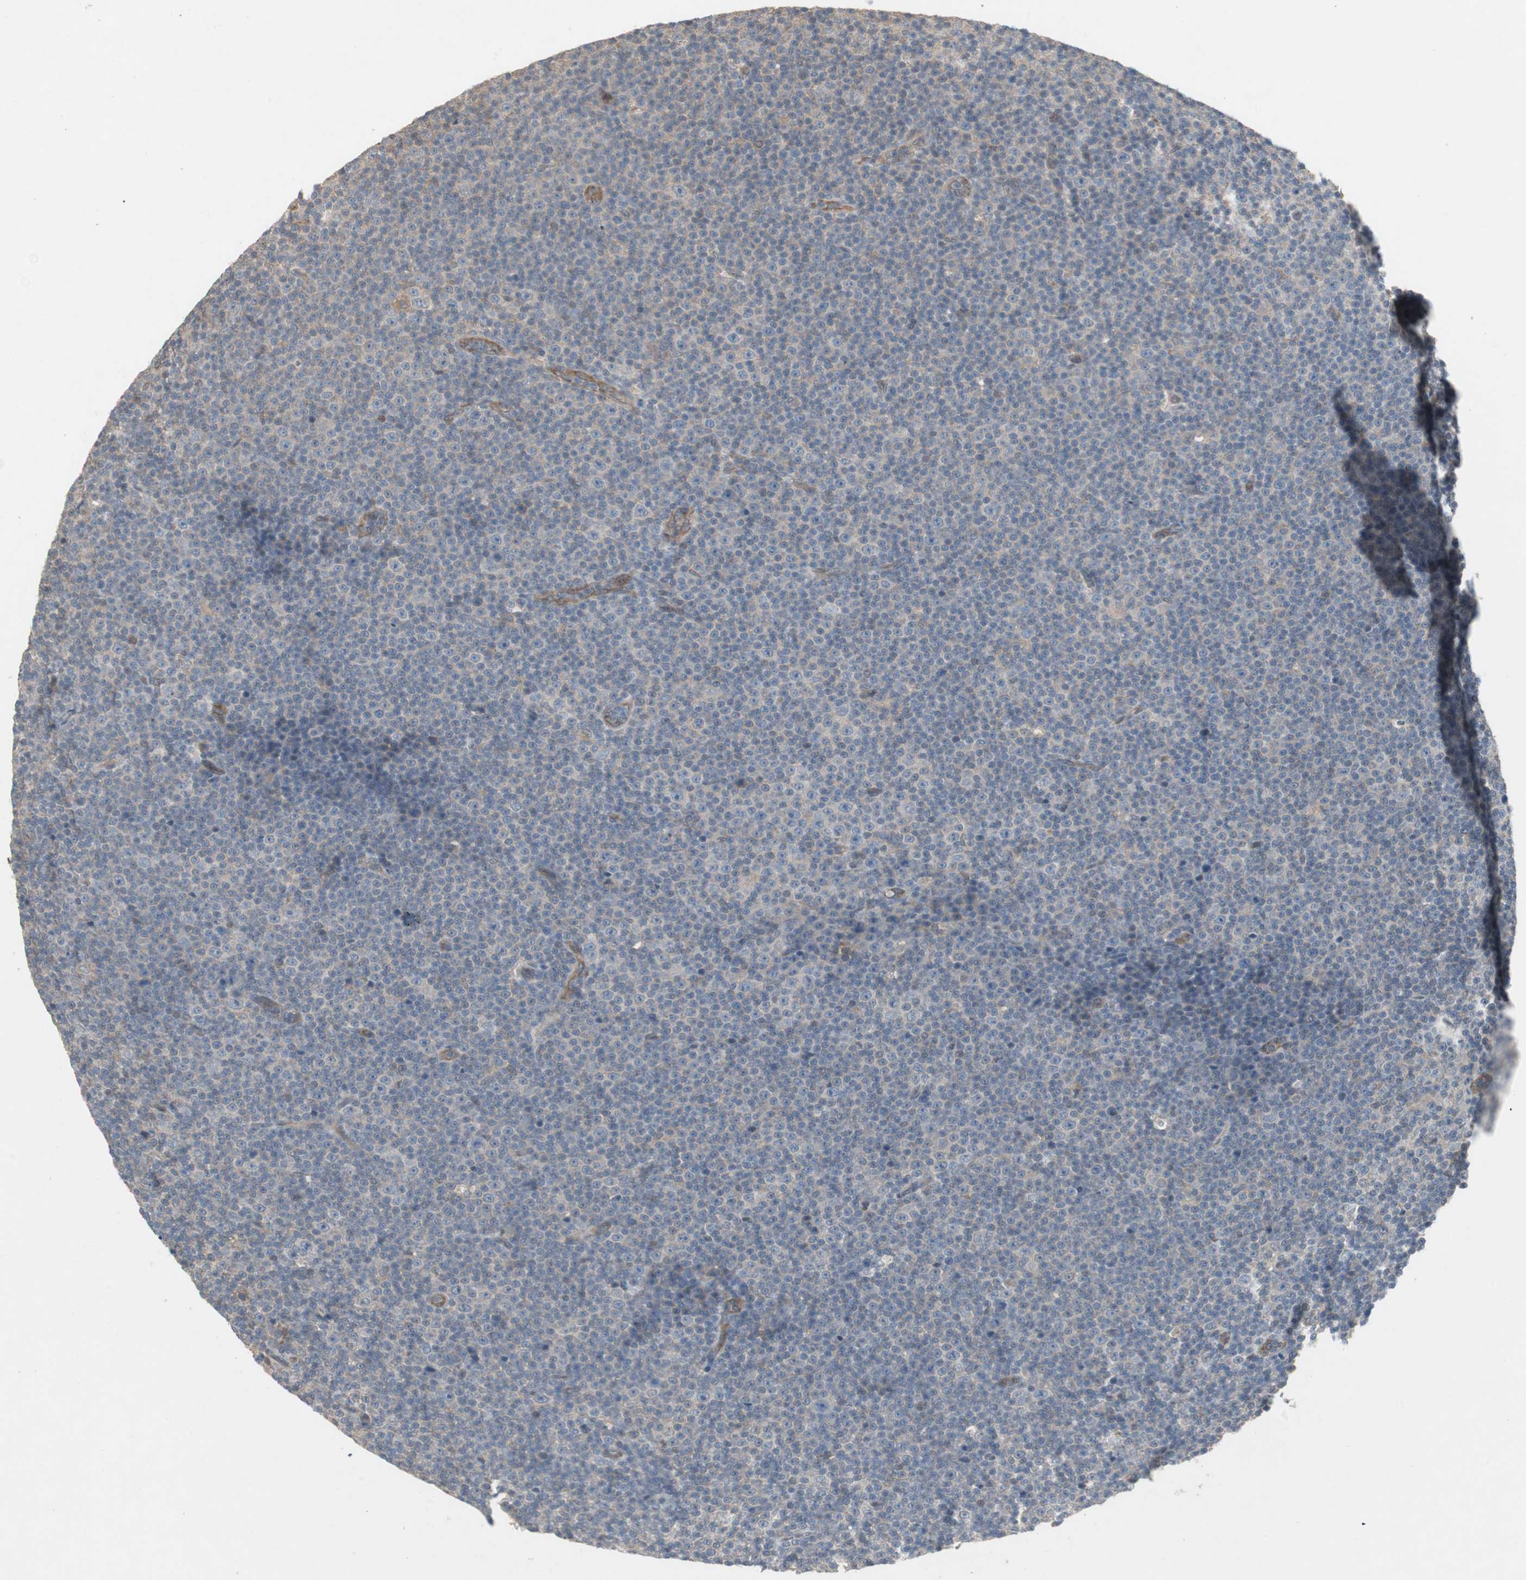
{"staining": {"intensity": "negative", "quantity": "none", "location": "none"}, "tissue": "lymphoma", "cell_type": "Tumor cells", "image_type": "cancer", "snomed": [{"axis": "morphology", "description": "Malignant lymphoma, non-Hodgkin's type, Low grade"}, {"axis": "topography", "description": "Lymph node"}], "caption": "Tumor cells show no significant protein expression in low-grade malignant lymphoma, non-Hodgkin's type.", "gene": "JMJD7-PLA2G4B", "patient": {"sex": "female", "age": 67}}